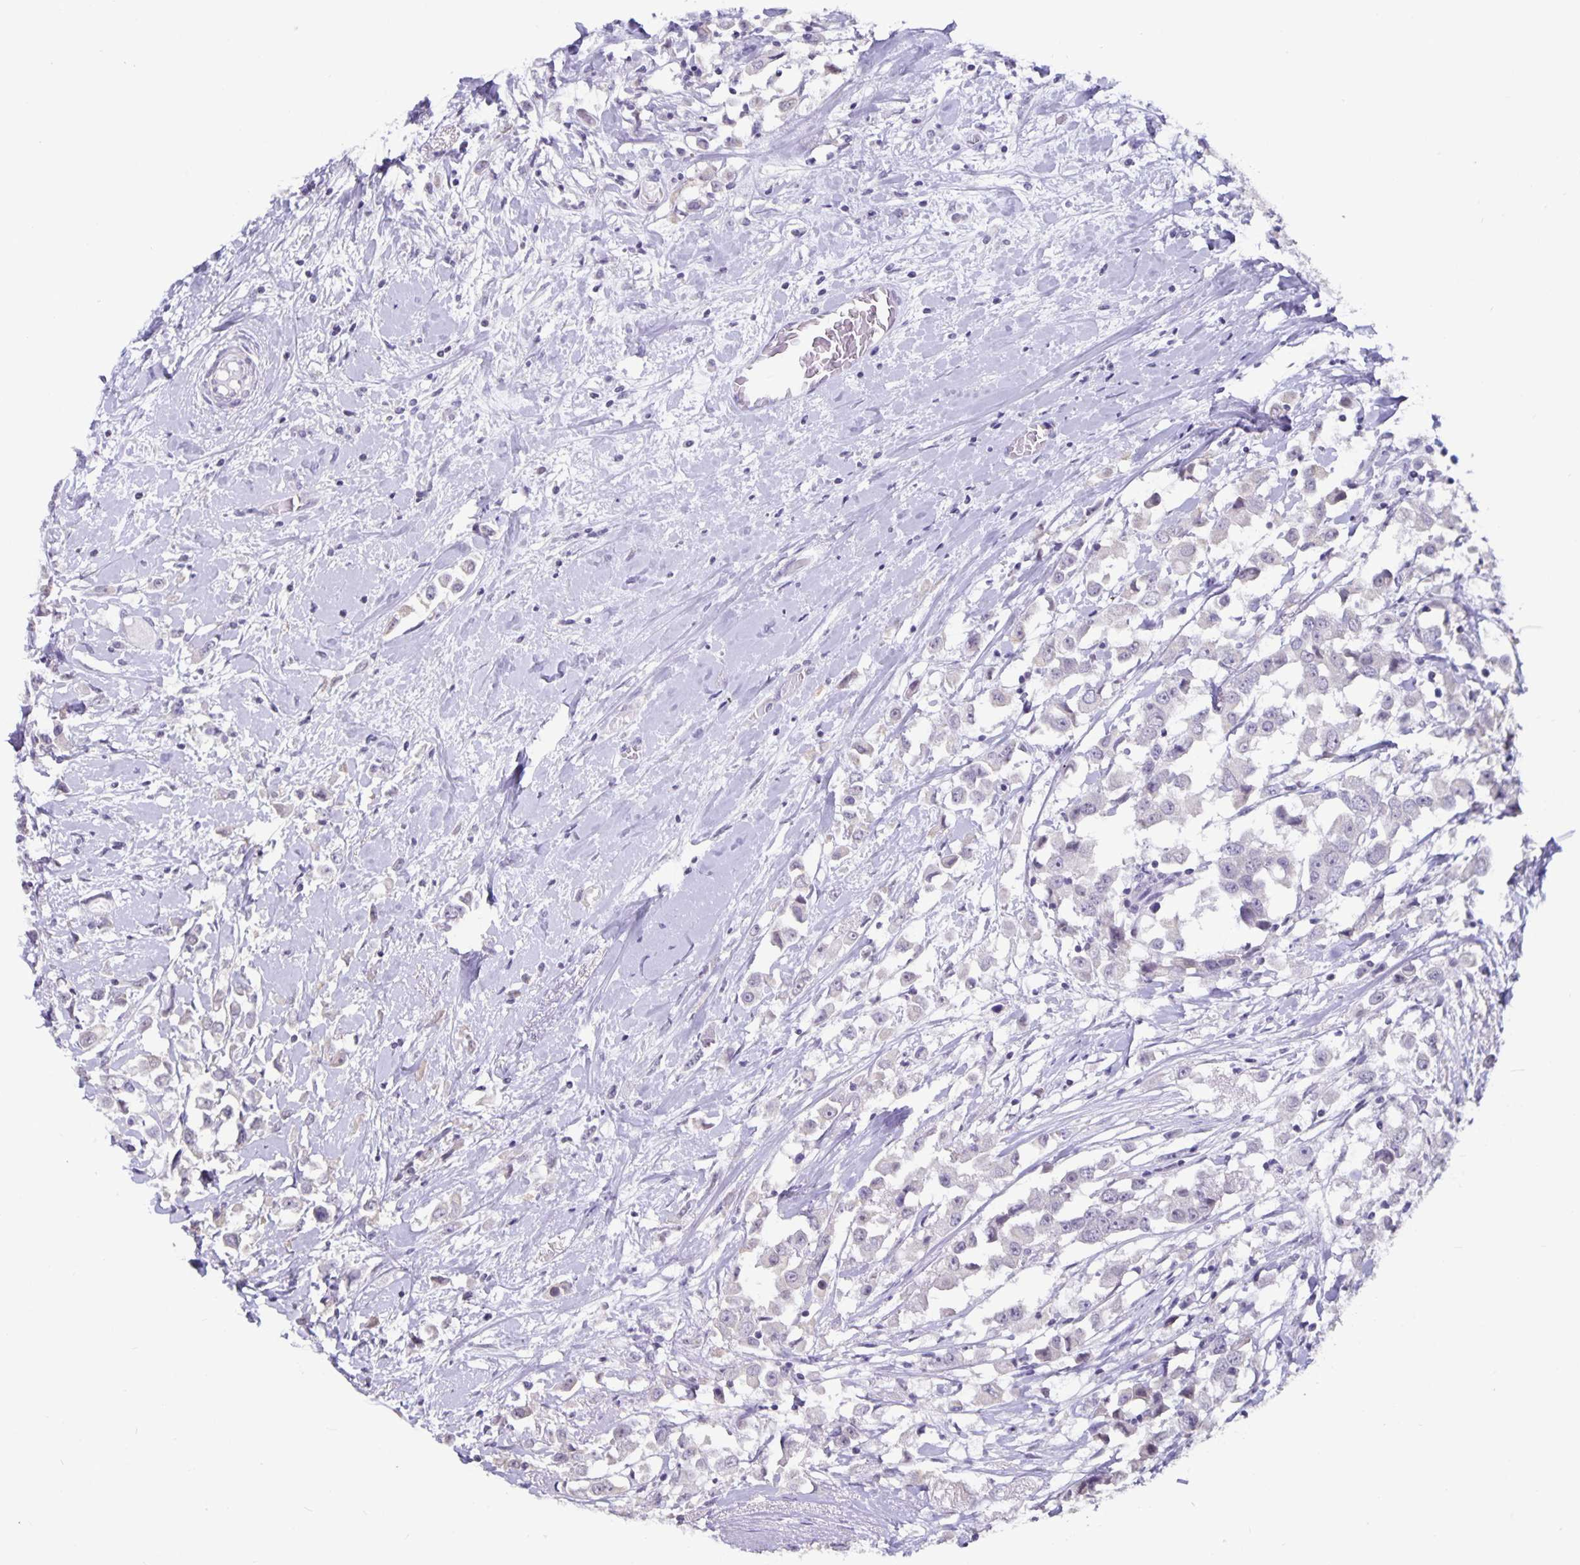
{"staining": {"intensity": "negative", "quantity": "none", "location": "none"}, "tissue": "breast cancer", "cell_type": "Tumor cells", "image_type": "cancer", "snomed": [{"axis": "morphology", "description": "Duct carcinoma"}, {"axis": "topography", "description": "Breast"}], "caption": "An immunohistochemistry (IHC) histopathology image of breast intraductal carcinoma is shown. There is no staining in tumor cells of breast intraductal carcinoma. (IHC, brightfield microscopy, high magnification).", "gene": "OLIG2", "patient": {"sex": "female", "age": 61}}